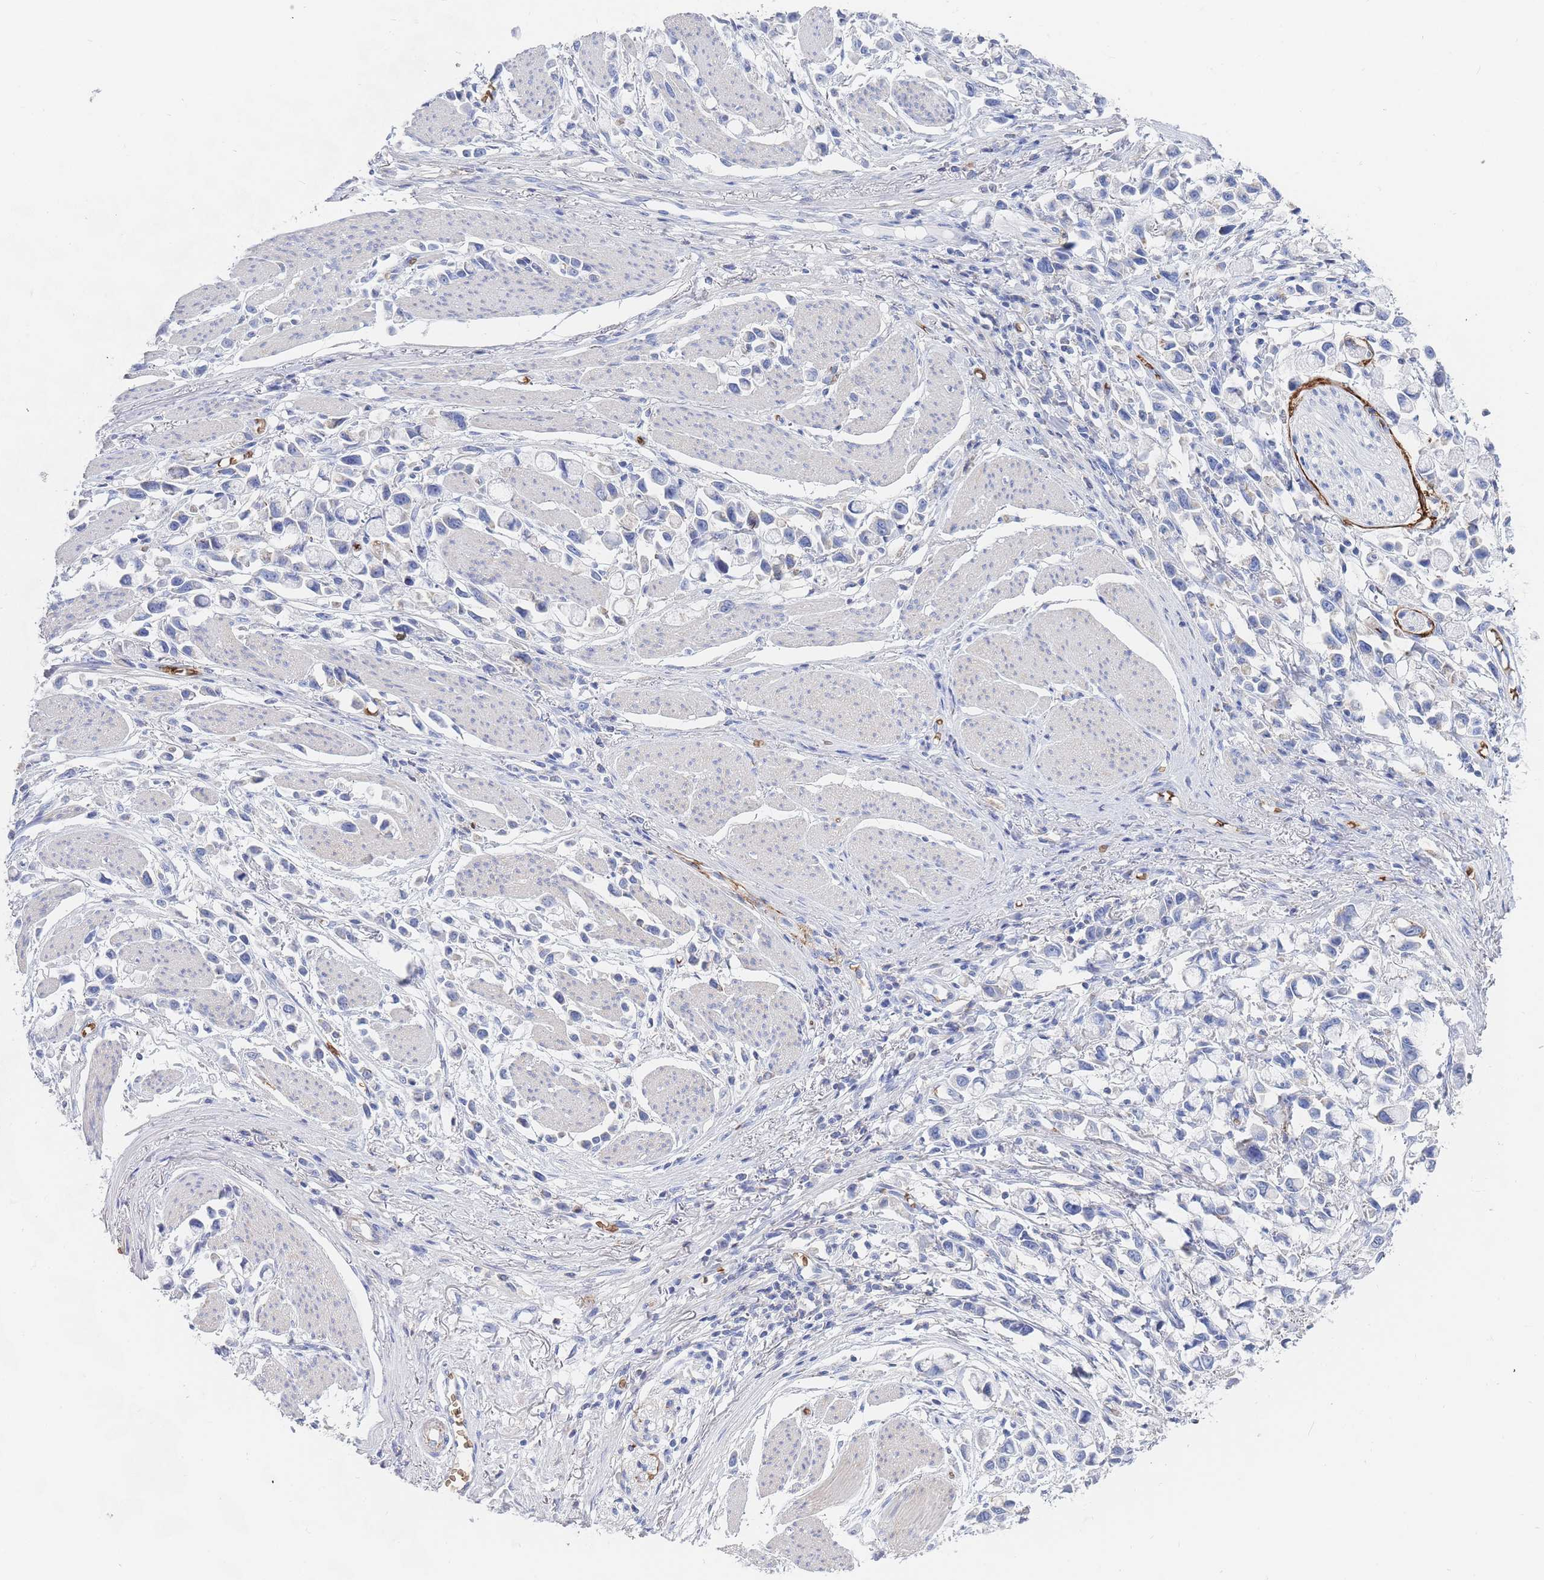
{"staining": {"intensity": "negative", "quantity": "none", "location": "none"}, "tissue": "stomach cancer", "cell_type": "Tumor cells", "image_type": "cancer", "snomed": [{"axis": "morphology", "description": "Adenocarcinoma, NOS"}, {"axis": "topography", "description": "Stomach"}], "caption": "The histopathology image reveals no staining of tumor cells in adenocarcinoma (stomach).", "gene": "SLC2A1", "patient": {"sex": "female", "age": 81}}